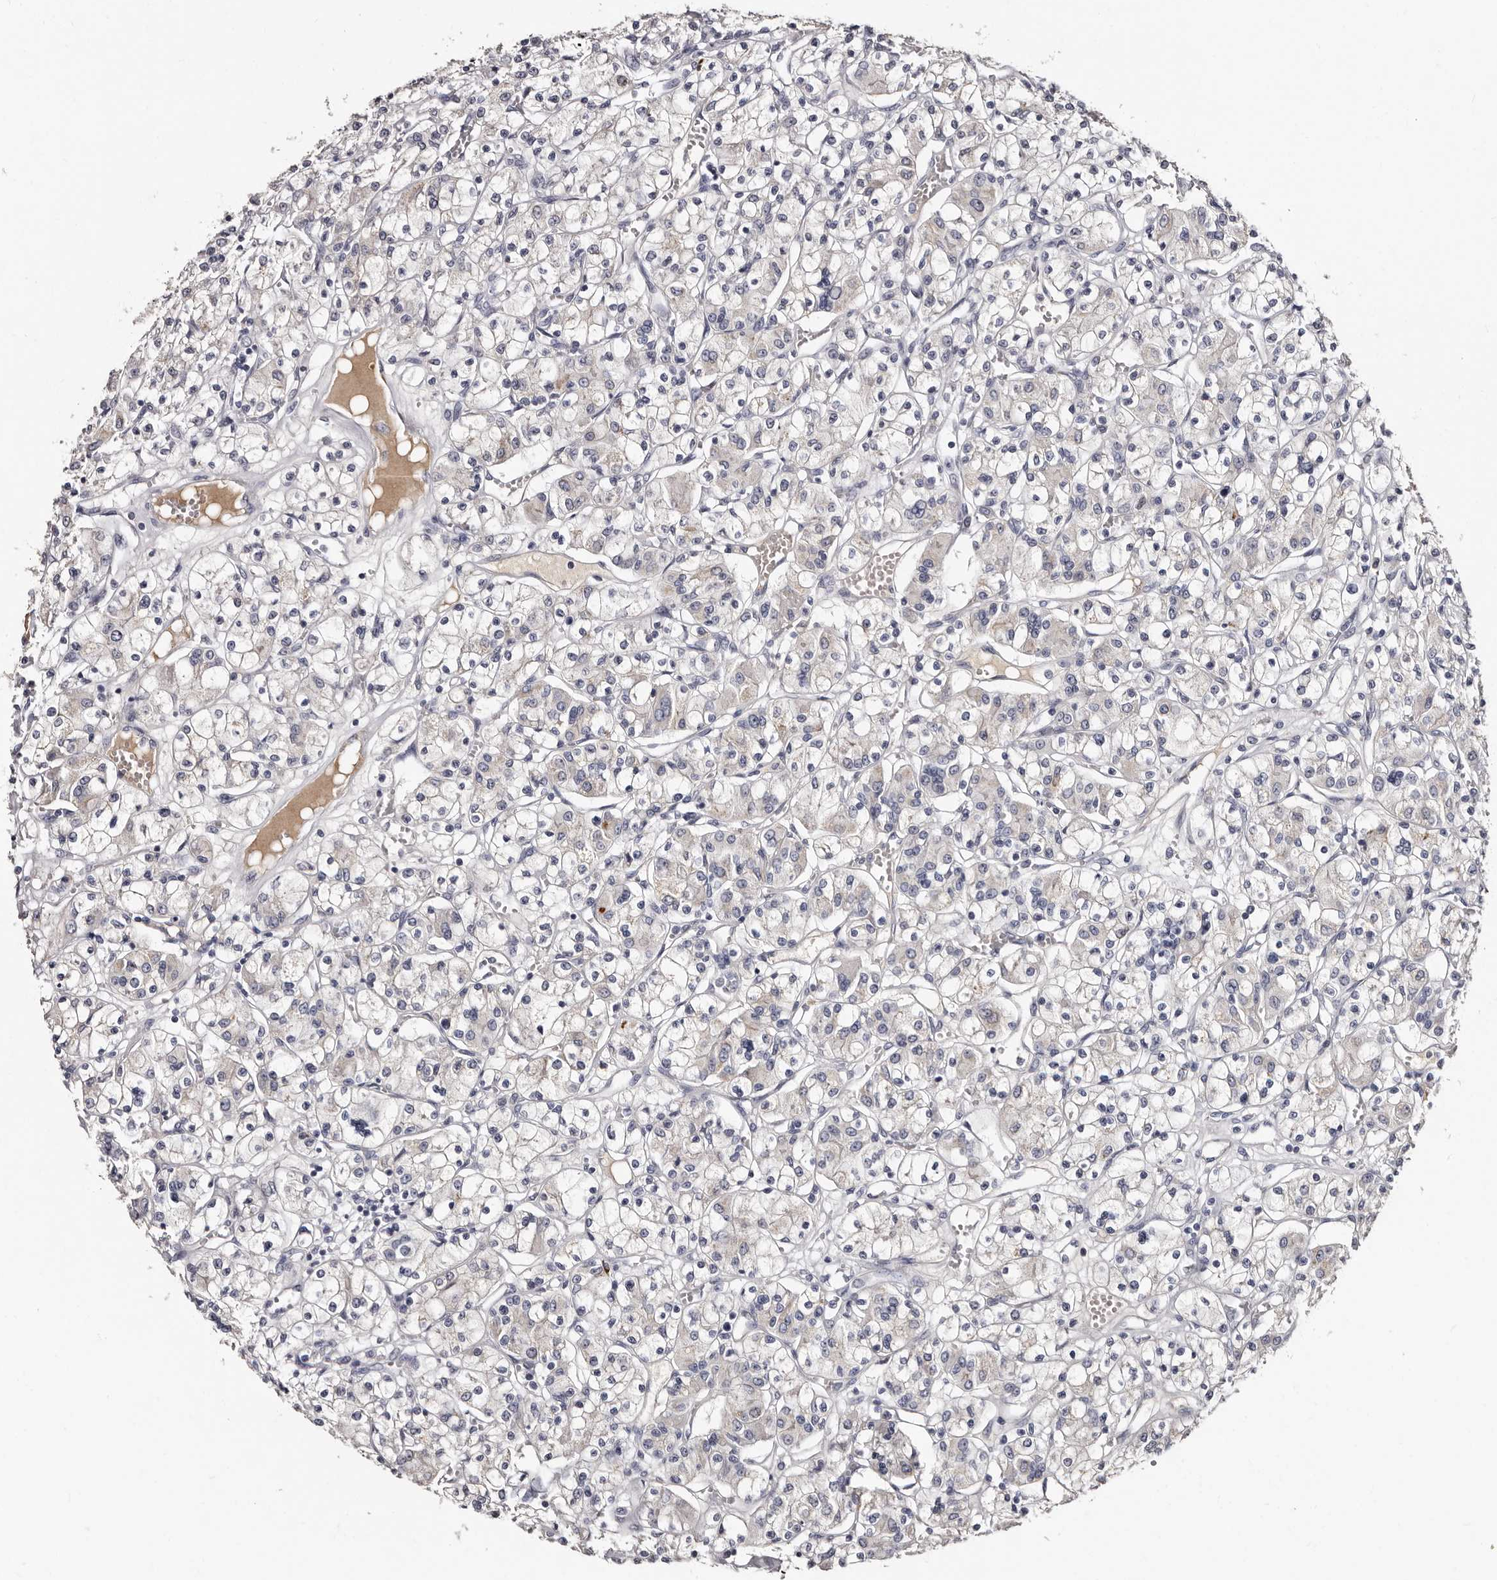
{"staining": {"intensity": "negative", "quantity": "none", "location": "none"}, "tissue": "renal cancer", "cell_type": "Tumor cells", "image_type": "cancer", "snomed": [{"axis": "morphology", "description": "Adenocarcinoma, NOS"}, {"axis": "topography", "description": "Kidney"}], "caption": "Renal cancer was stained to show a protein in brown. There is no significant positivity in tumor cells.", "gene": "TBC1D22B", "patient": {"sex": "female", "age": 59}}